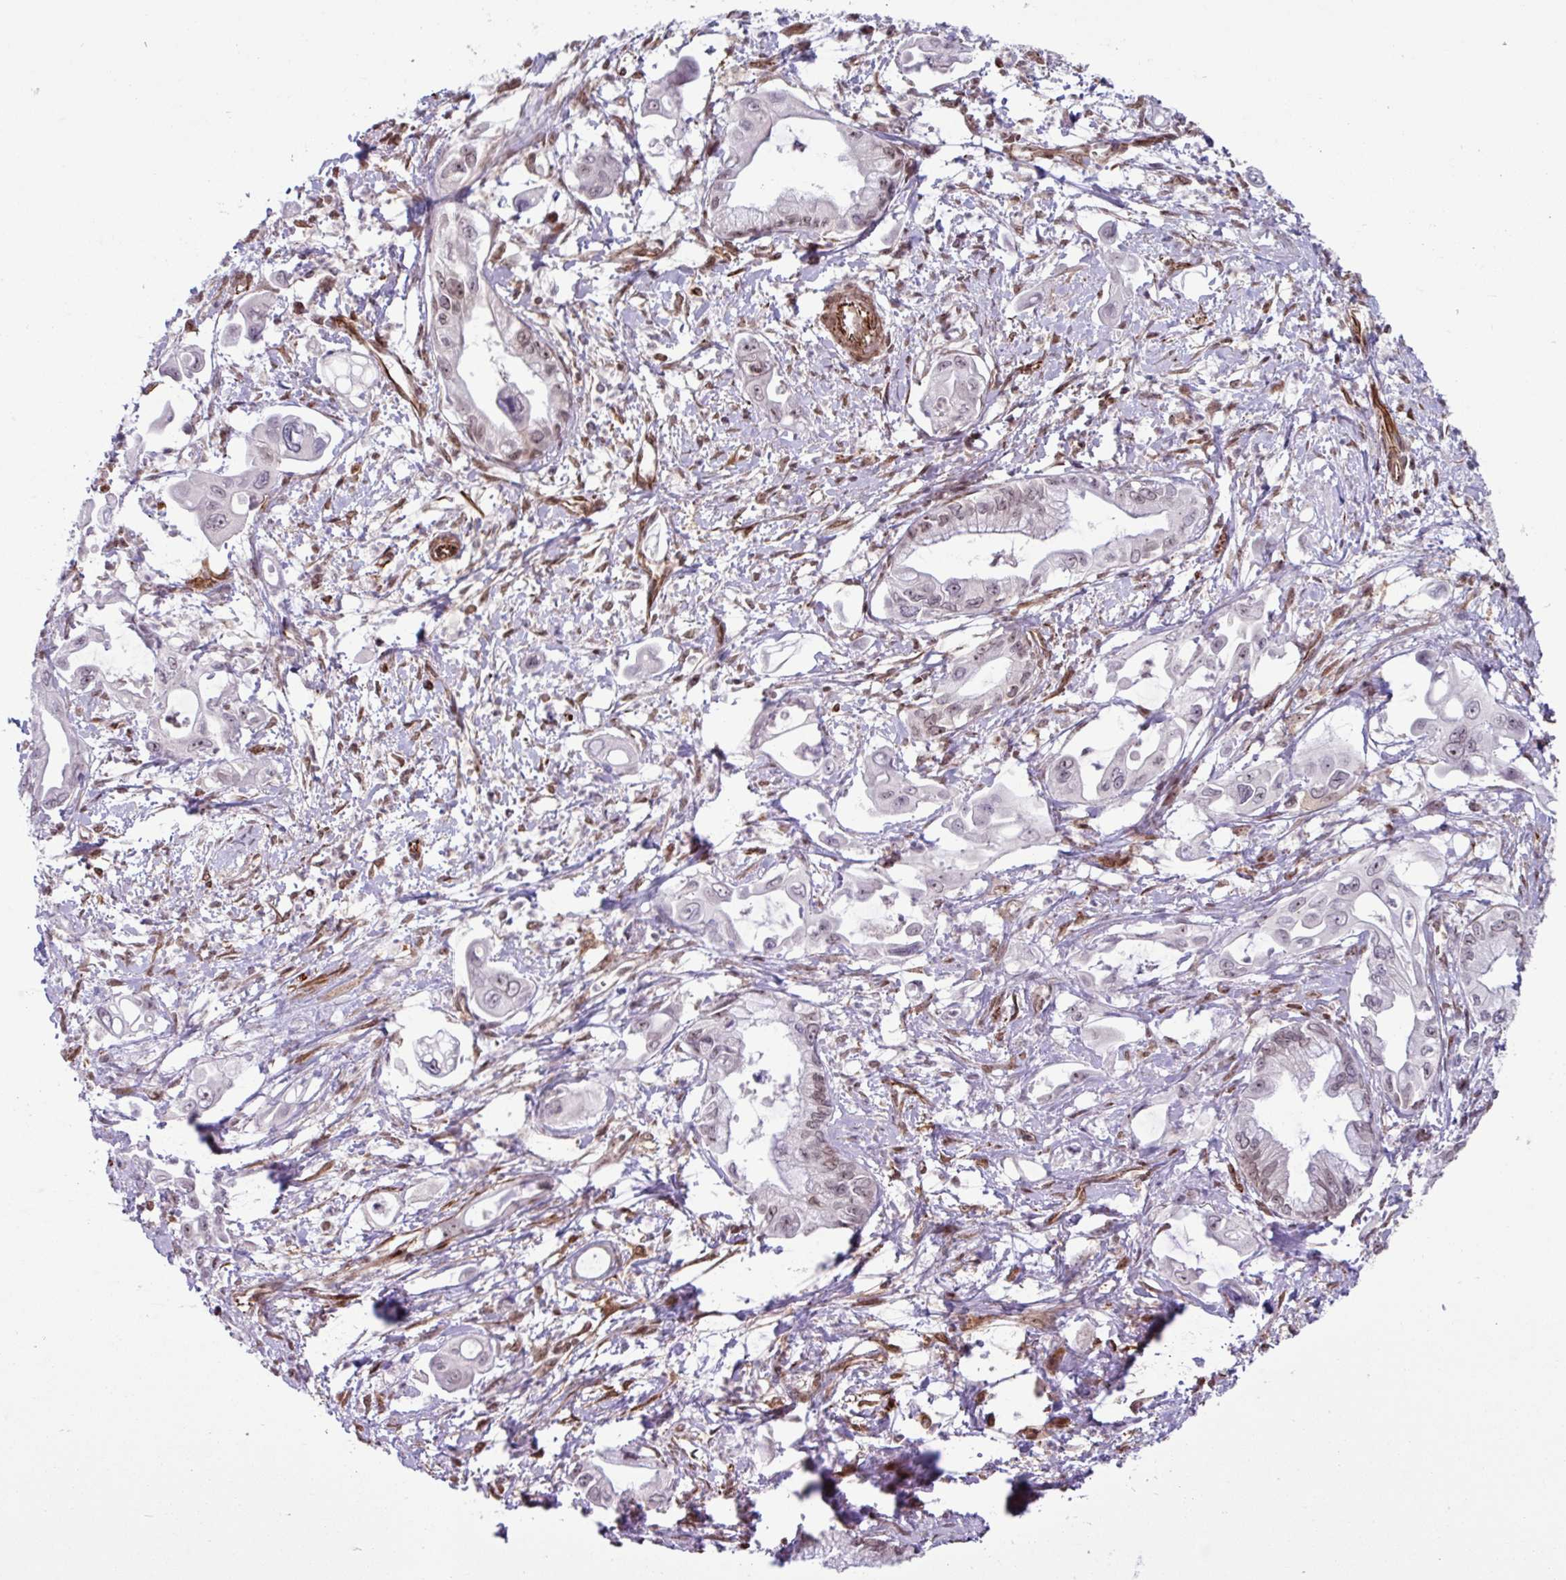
{"staining": {"intensity": "weak", "quantity": "<25%", "location": "nuclear"}, "tissue": "pancreatic cancer", "cell_type": "Tumor cells", "image_type": "cancer", "snomed": [{"axis": "morphology", "description": "Adenocarcinoma, NOS"}, {"axis": "topography", "description": "Pancreas"}], "caption": "IHC micrograph of pancreatic cancer stained for a protein (brown), which reveals no positivity in tumor cells.", "gene": "CHD3", "patient": {"sex": "male", "age": 61}}